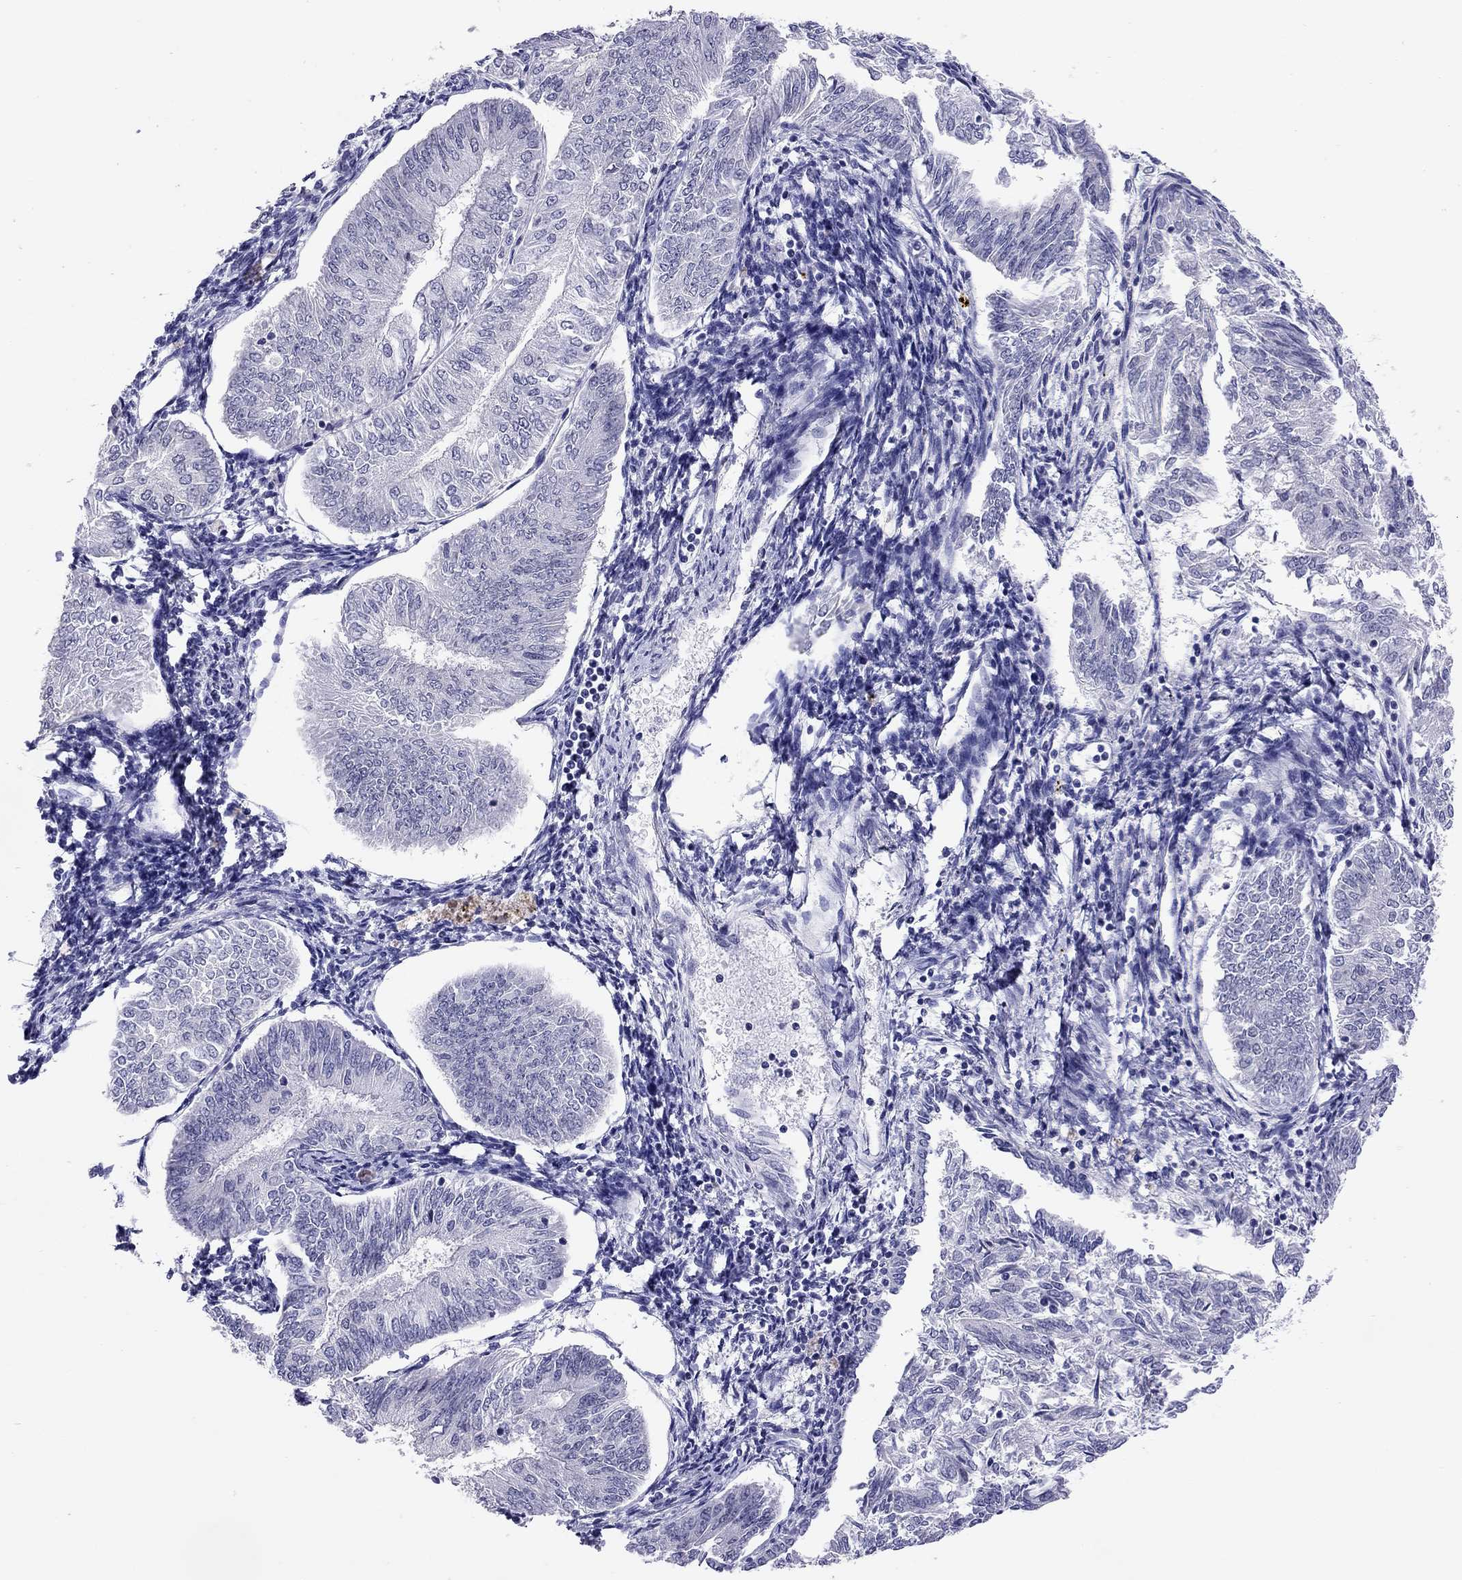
{"staining": {"intensity": "negative", "quantity": "none", "location": "none"}, "tissue": "endometrial cancer", "cell_type": "Tumor cells", "image_type": "cancer", "snomed": [{"axis": "morphology", "description": "Adenocarcinoma, NOS"}, {"axis": "topography", "description": "Endometrium"}], "caption": "An image of human adenocarcinoma (endometrial) is negative for staining in tumor cells. Nuclei are stained in blue.", "gene": "ARMC12", "patient": {"sex": "female", "age": 58}}